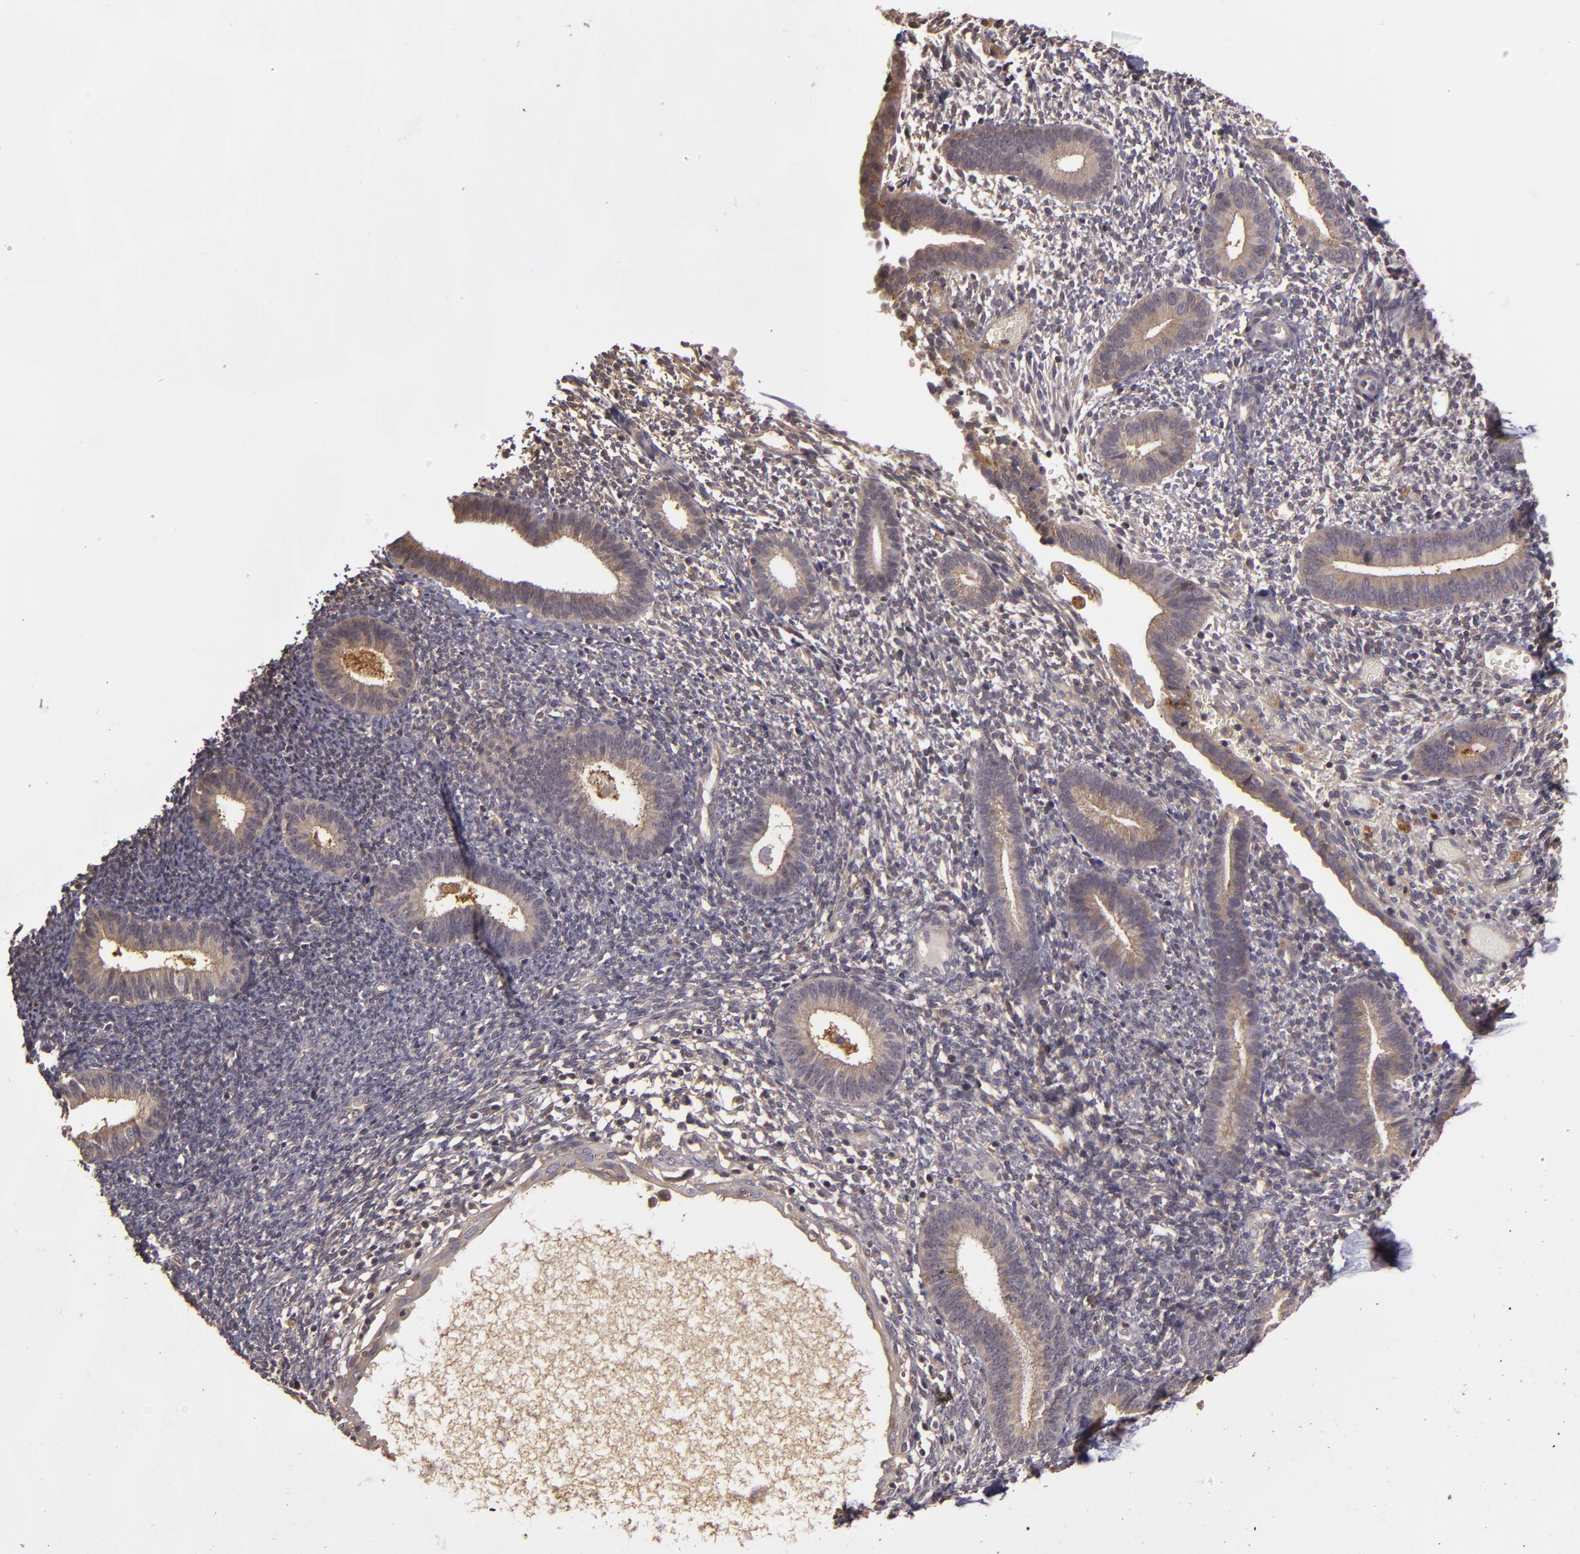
{"staining": {"intensity": "weak", "quantity": ">75%", "location": "cytoplasmic/membranous"}, "tissue": "endometrium", "cell_type": "Cells in endometrial stroma", "image_type": "normal", "snomed": [{"axis": "morphology", "description": "Normal tissue, NOS"}, {"axis": "topography", "description": "Smooth muscle"}, {"axis": "topography", "description": "Endometrium"}], "caption": "Immunohistochemical staining of benign endometrium shows low levels of weak cytoplasmic/membranous positivity in about >75% of cells in endometrial stroma.", "gene": "HRAS", "patient": {"sex": "female", "age": 57}}